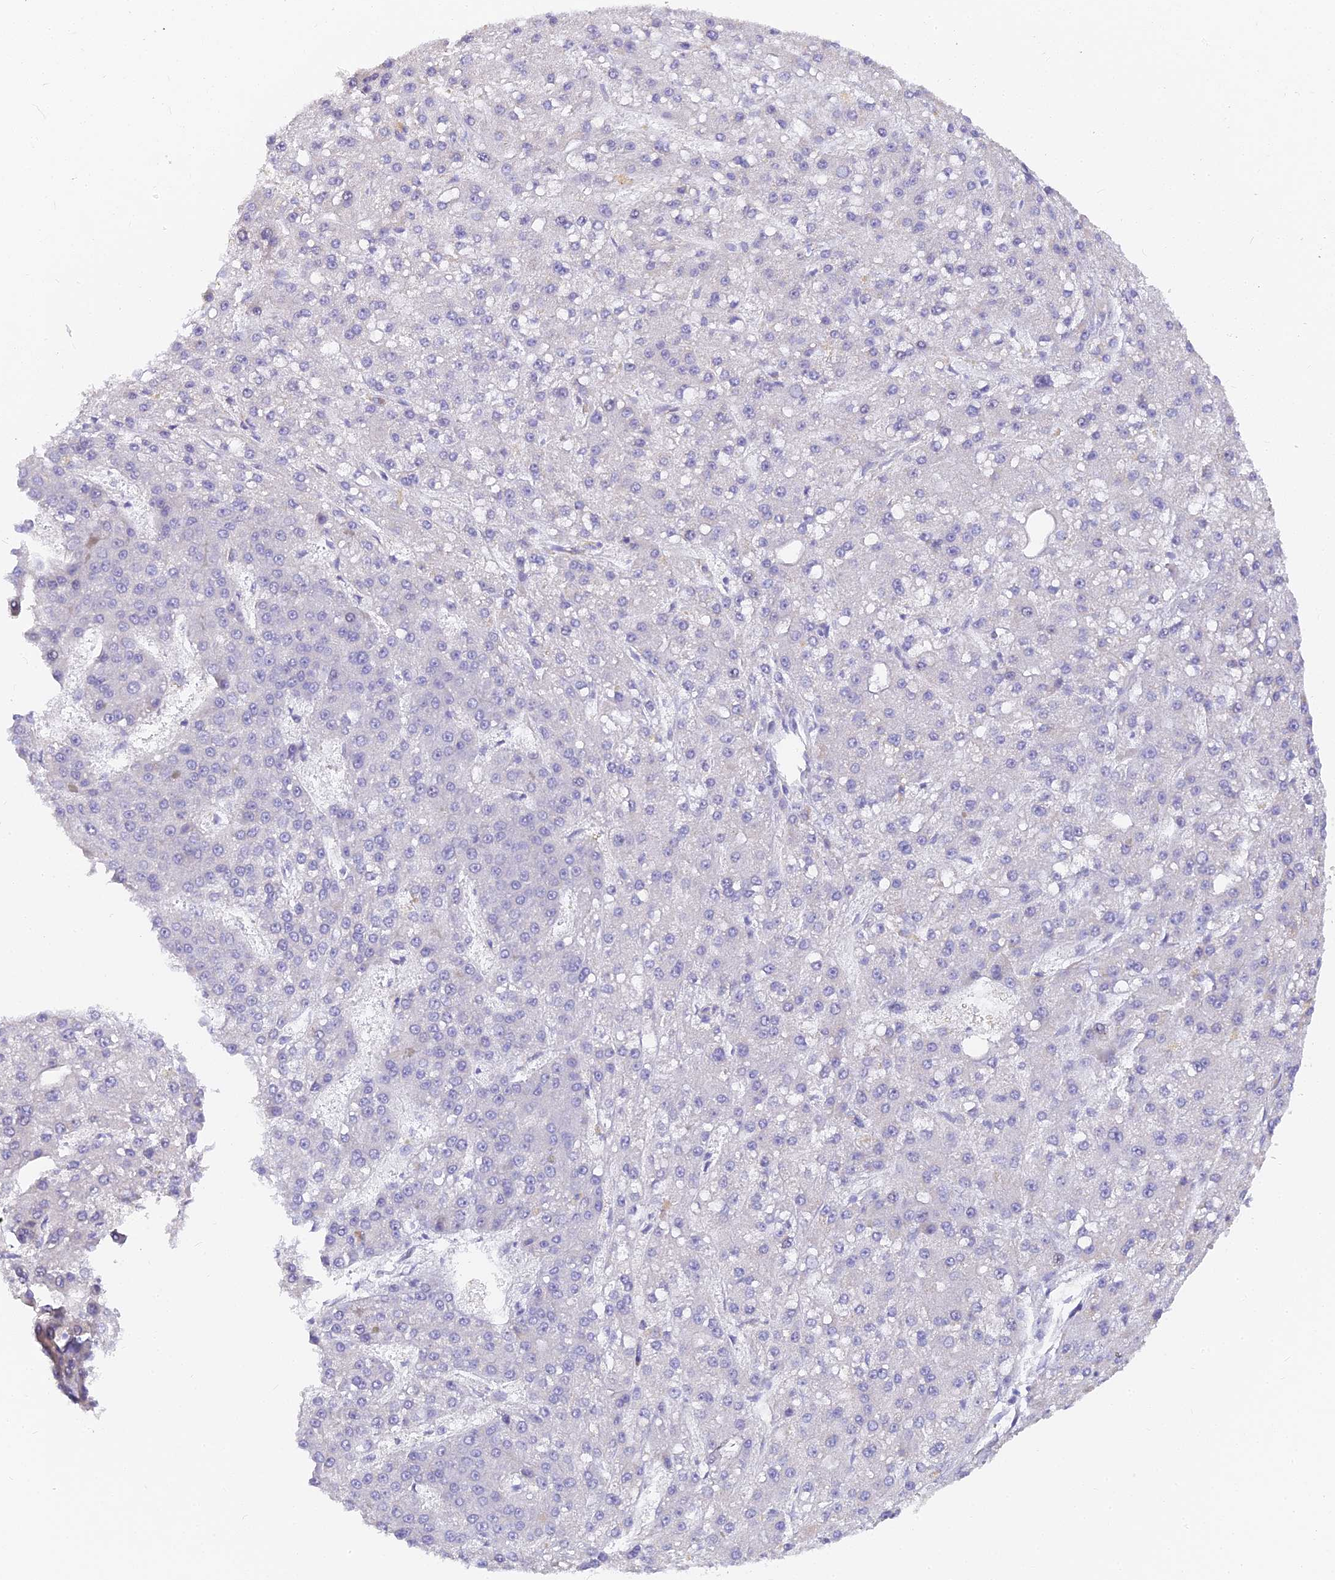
{"staining": {"intensity": "negative", "quantity": "none", "location": "none"}, "tissue": "liver cancer", "cell_type": "Tumor cells", "image_type": "cancer", "snomed": [{"axis": "morphology", "description": "Carcinoma, Hepatocellular, NOS"}, {"axis": "topography", "description": "Liver"}], "caption": "This is an IHC photomicrograph of liver cancer. There is no staining in tumor cells.", "gene": "GJA1", "patient": {"sex": "male", "age": 67}}